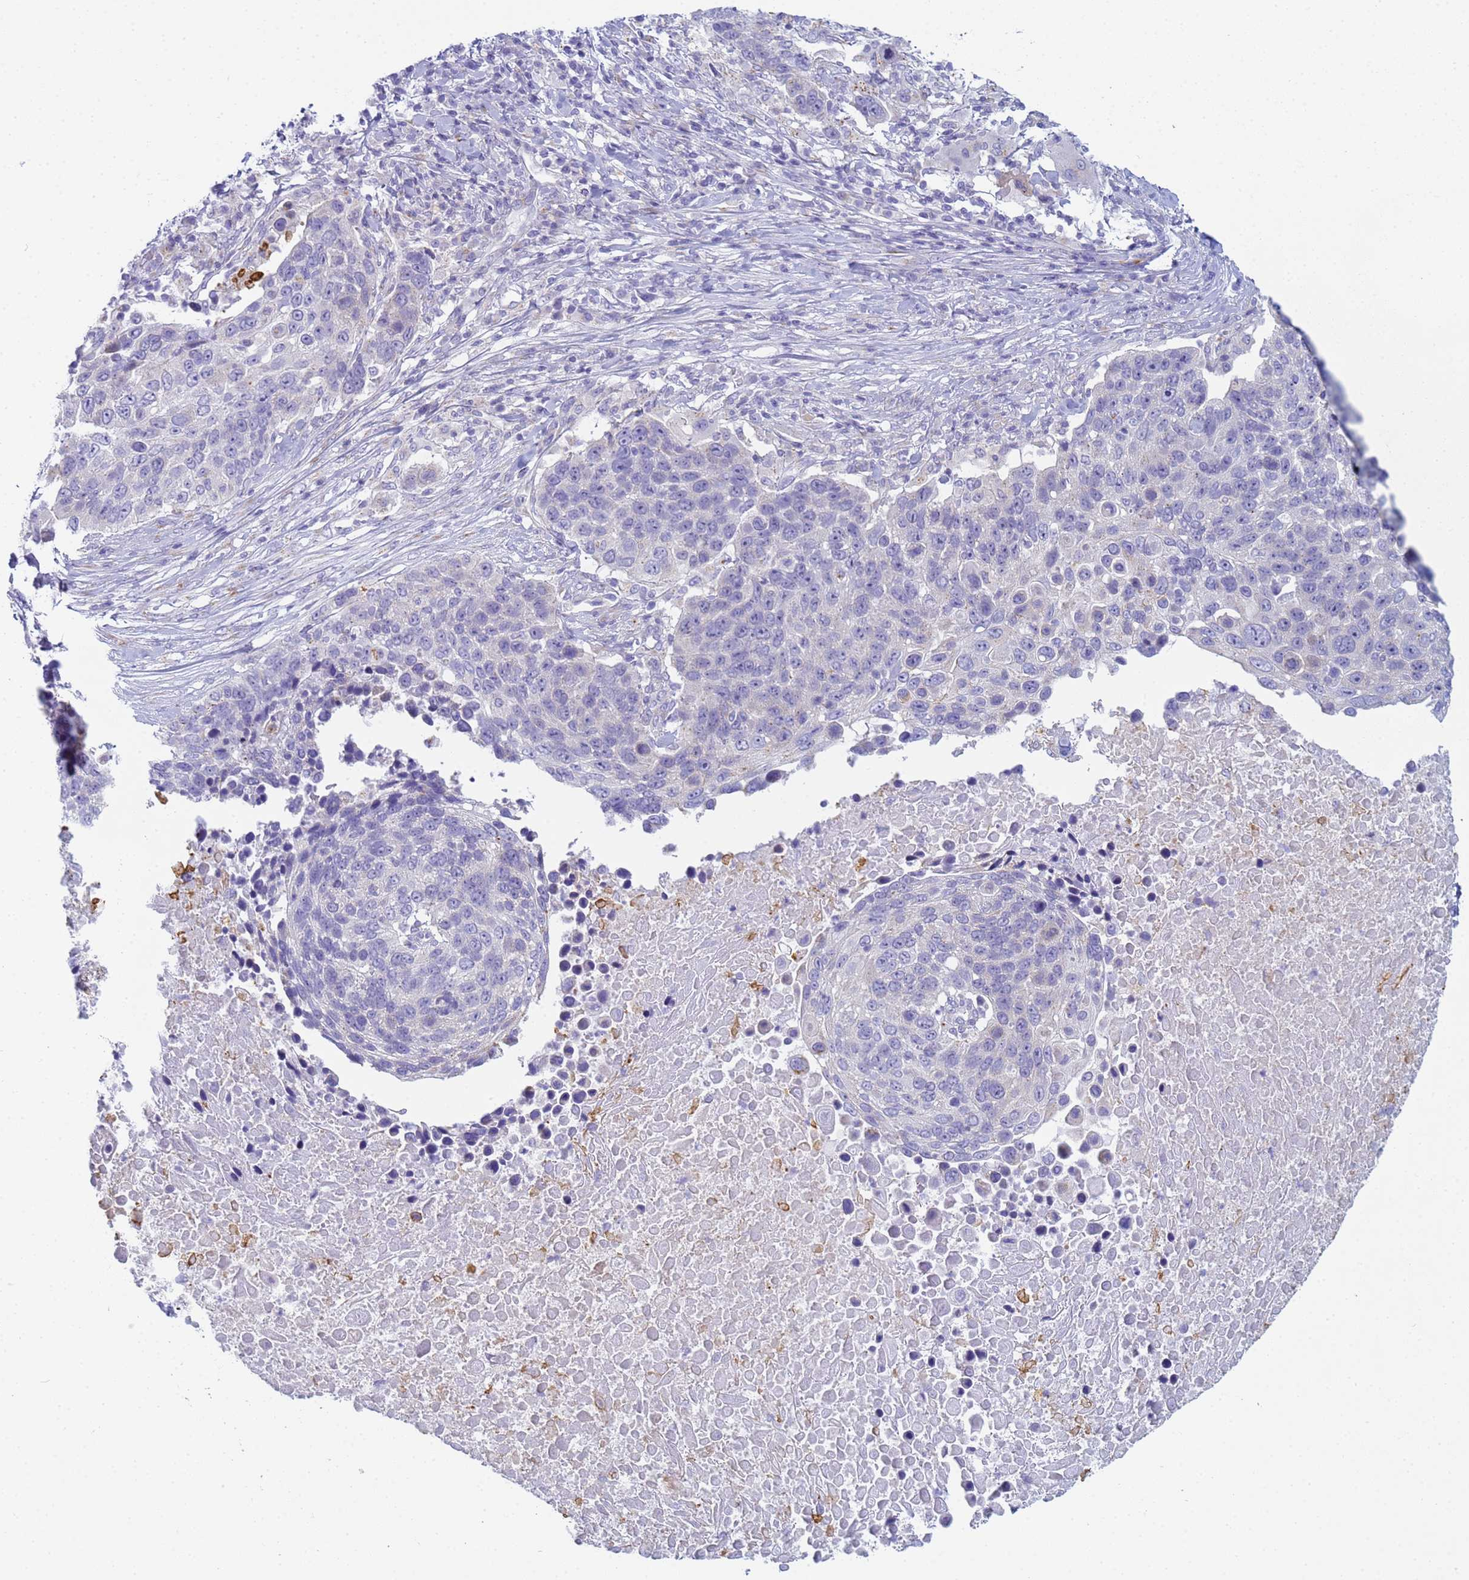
{"staining": {"intensity": "negative", "quantity": "none", "location": "none"}, "tissue": "lung cancer", "cell_type": "Tumor cells", "image_type": "cancer", "snomed": [{"axis": "morphology", "description": "Normal tissue, NOS"}, {"axis": "morphology", "description": "Squamous cell carcinoma, NOS"}, {"axis": "topography", "description": "Lymph node"}, {"axis": "topography", "description": "Lung"}], "caption": "The micrograph reveals no significant positivity in tumor cells of lung cancer.", "gene": "CR1", "patient": {"sex": "male", "age": 66}}